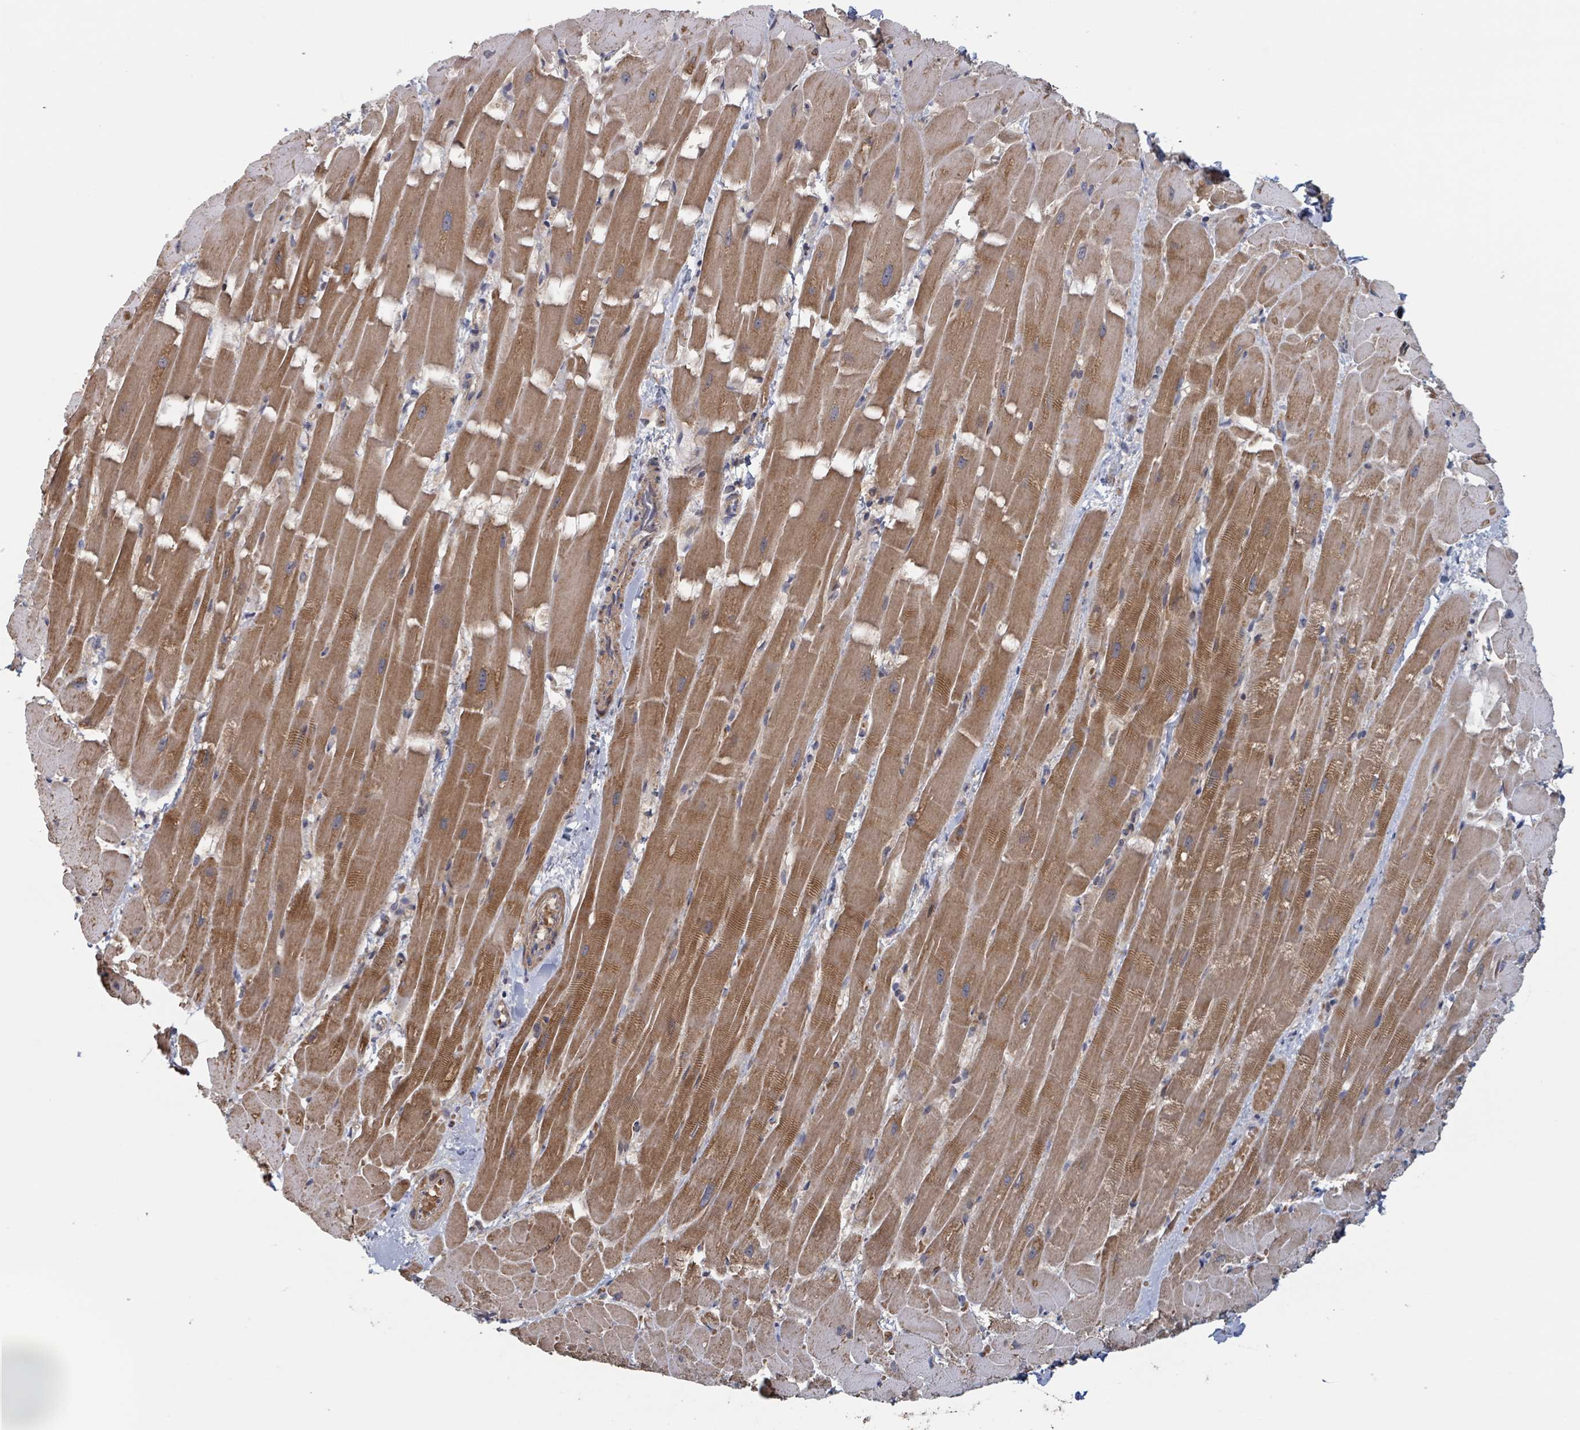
{"staining": {"intensity": "moderate", "quantity": ">75%", "location": "cytoplasmic/membranous"}, "tissue": "heart muscle", "cell_type": "Cardiomyocytes", "image_type": "normal", "snomed": [{"axis": "morphology", "description": "Normal tissue, NOS"}, {"axis": "topography", "description": "Heart"}], "caption": "Protein staining demonstrates moderate cytoplasmic/membranous positivity in about >75% of cardiomyocytes in normal heart muscle. (DAB (3,3'-diaminobenzidine) IHC with brightfield microscopy, high magnification).", "gene": "HIVEP1", "patient": {"sex": "male", "age": 37}}